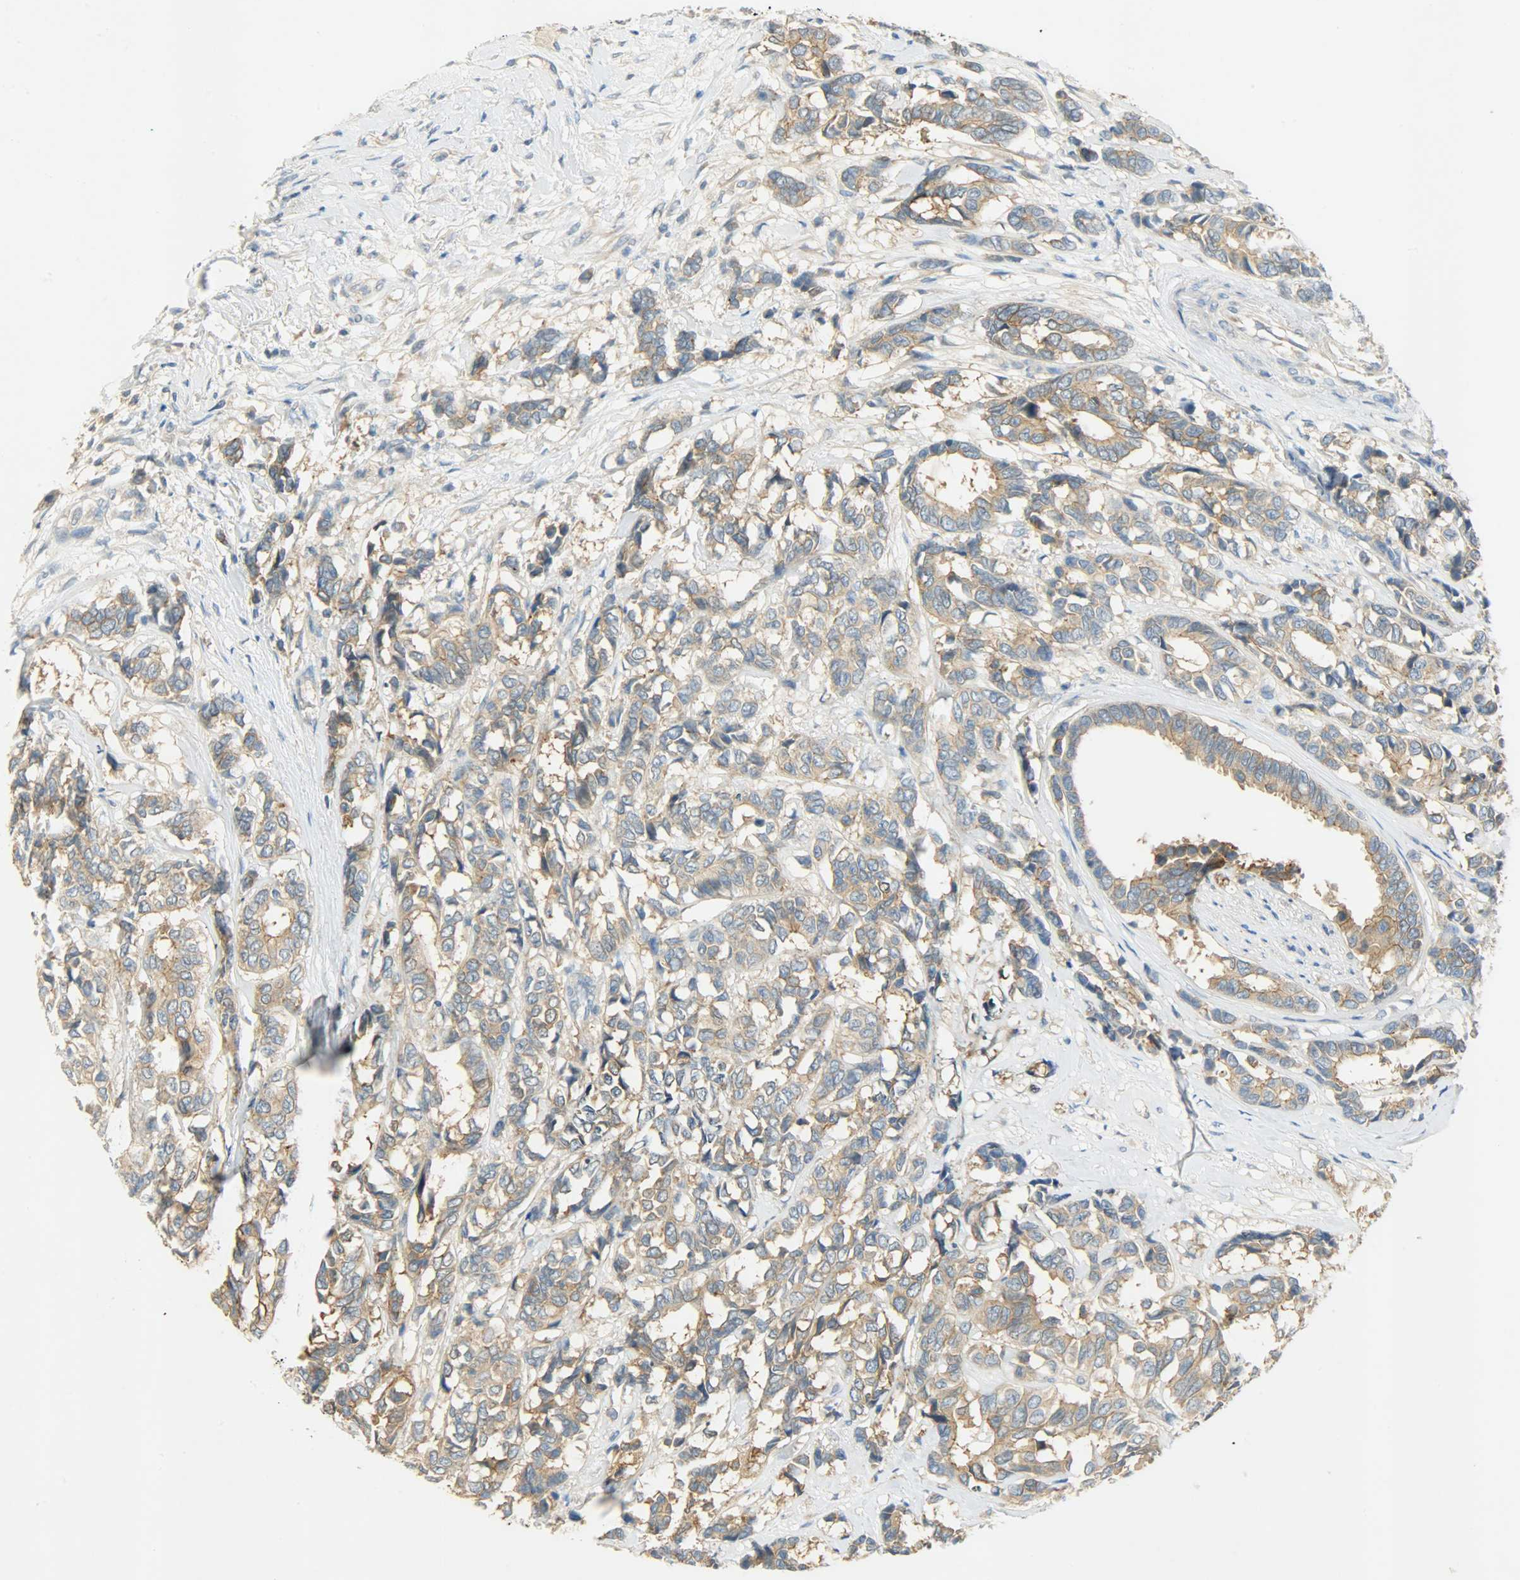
{"staining": {"intensity": "moderate", "quantity": ">75%", "location": "cytoplasmic/membranous"}, "tissue": "breast cancer", "cell_type": "Tumor cells", "image_type": "cancer", "snomed": [{"axis": "morphology", "description": "Duct carcinoma"}, {"axis": "topography", "description": "Breast"}], "caption": "This photomicrograph demonstrates invasive ductal carcinoma (breast) stained with immunohistochemistry (IHC) to label a protein in brown. The cytoplasmic/membranous of tumor cells show moderate positivity for the protein. Nuclei are counter-stained blue.", "gene": "DSG2", "patient": {"sex": "female", "age": 87}}